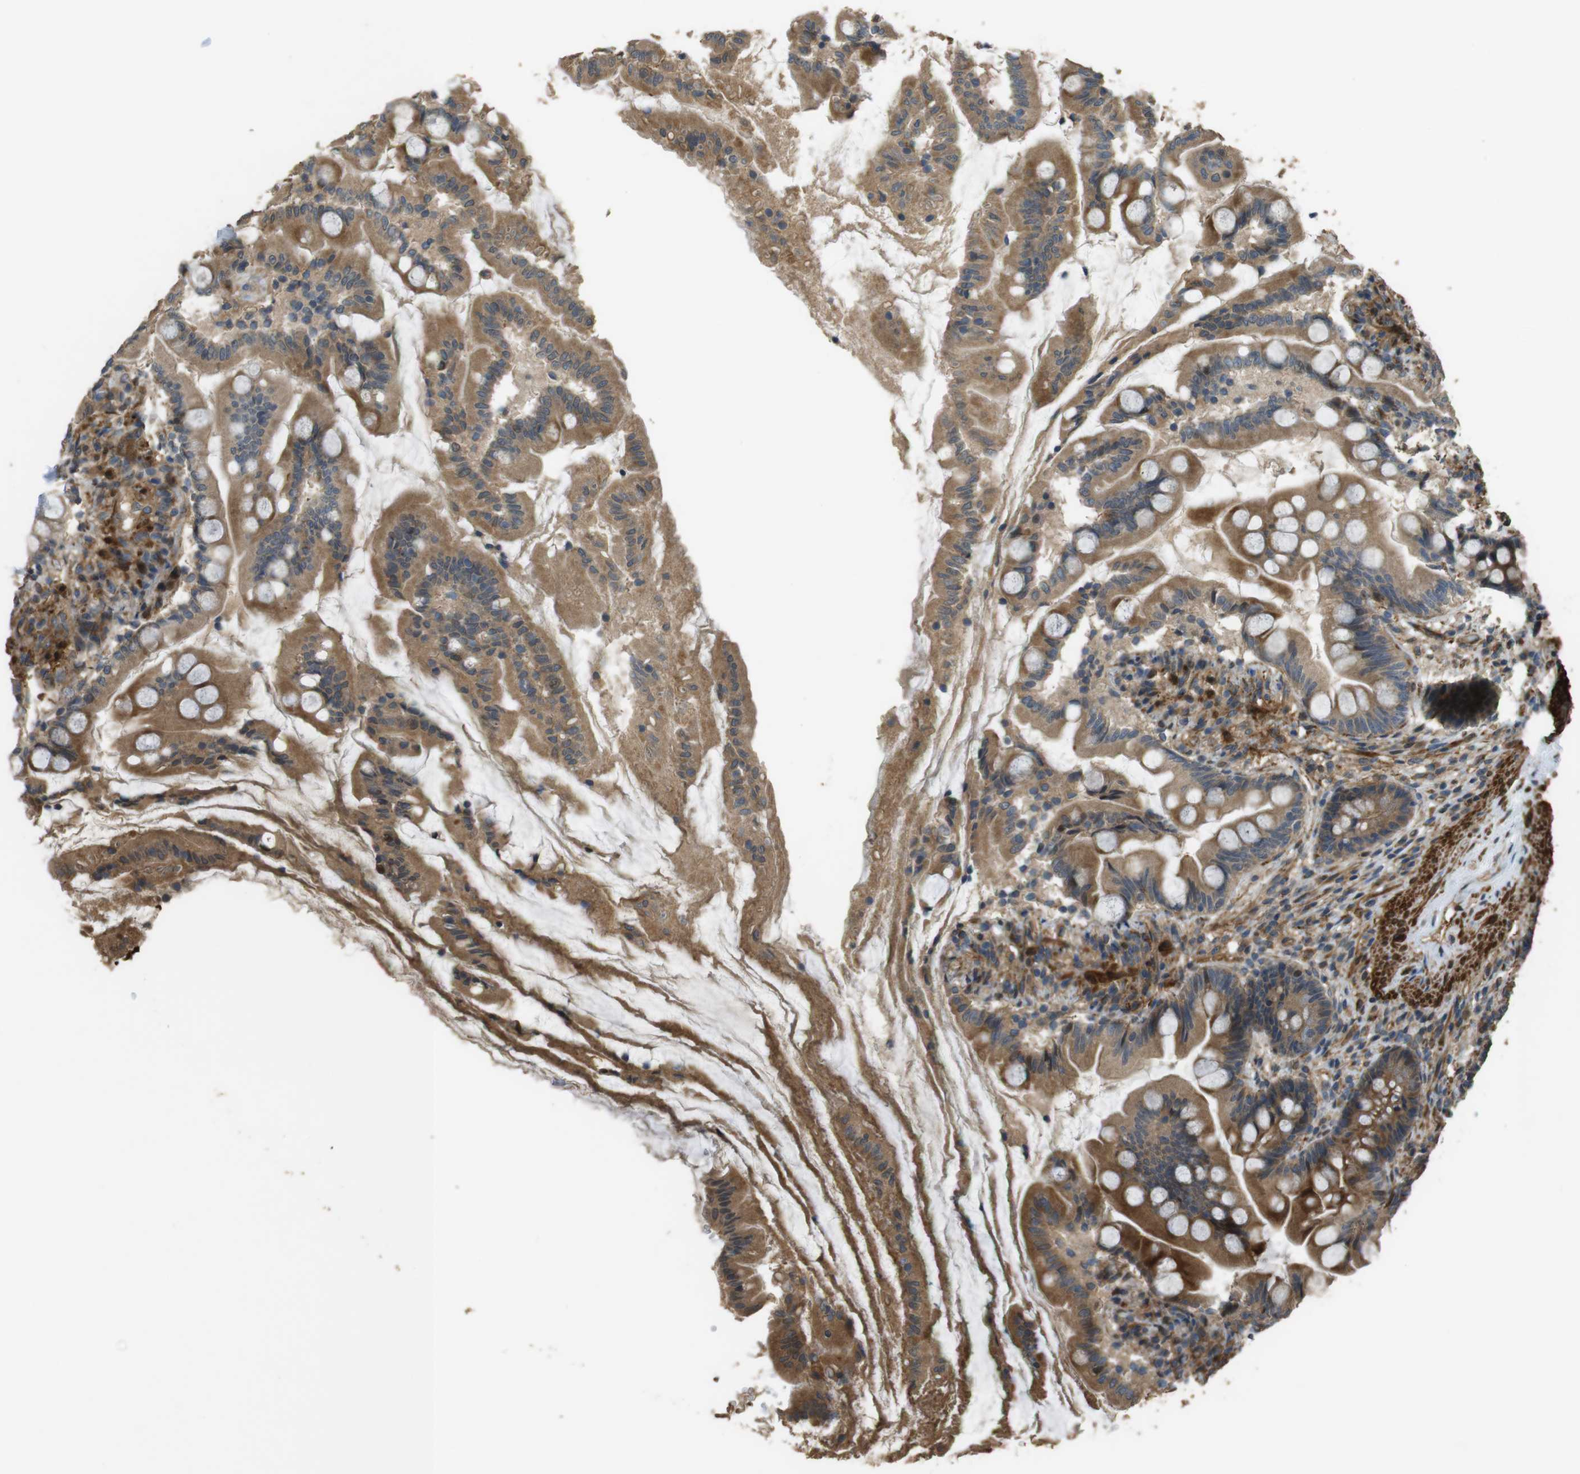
{"staining": {"intensity": "moderate", "quantity": ">75%", "location": "cytoplasmic/membranous"}, "tissue": "small intestine", "cell_type": "Glandular cells", "image_type": "normal", "snomed": [{"axis": "morphology", "description": "Normal tissue, NOS"}, {"axis": "topography", "description": "Small intestine"}], "caption": "The image shows immunohistochemical staining of normal small intestine. There is moderate cytoplasmic/membranous positivity is identified in about >75% of glandular cells. (Stains: DAB in brown, nuclei in blue, Microscopy: brightfield microscopy at high magnification).", "gene": "MSRB3", "patient": {"sex": "female", "age": 56}}